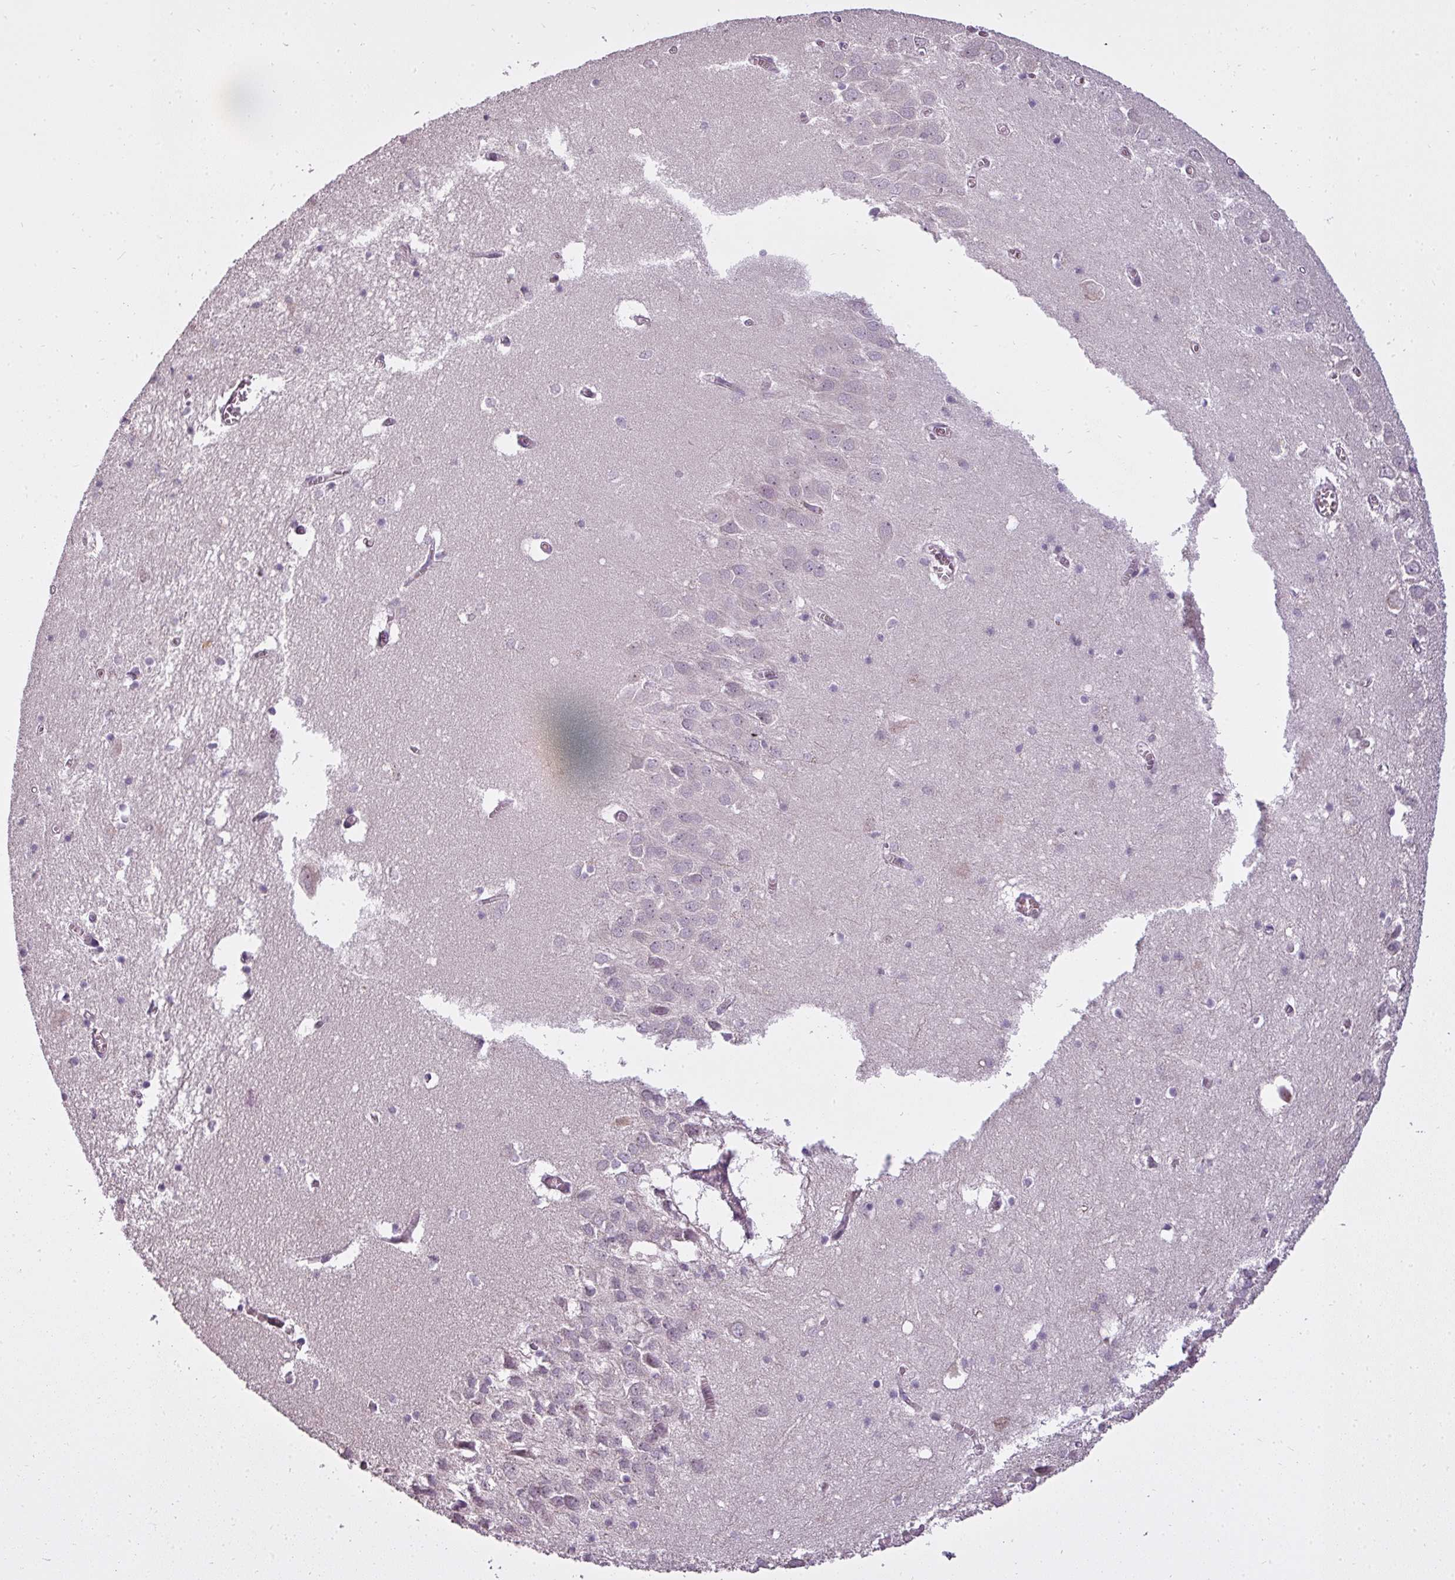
{"staining": {"intensity": "negative", "quantity": "none", "location": "none"}, "tissue": "hippocampus", "cell_type": "Glial cells", "image_type": "normal", "snomed": [{"axis": "morphology", "description": "Normal tissue, NOS"}, {"axis": "topography", "description": "Hippocampus"}], "caption": "High power microscopy image of an IHC photomicrograph of benign hippocampus, revealing no significant expression in glial cells.", "gene": "STK4", "patient": {"sex": "male", "age": 70}}